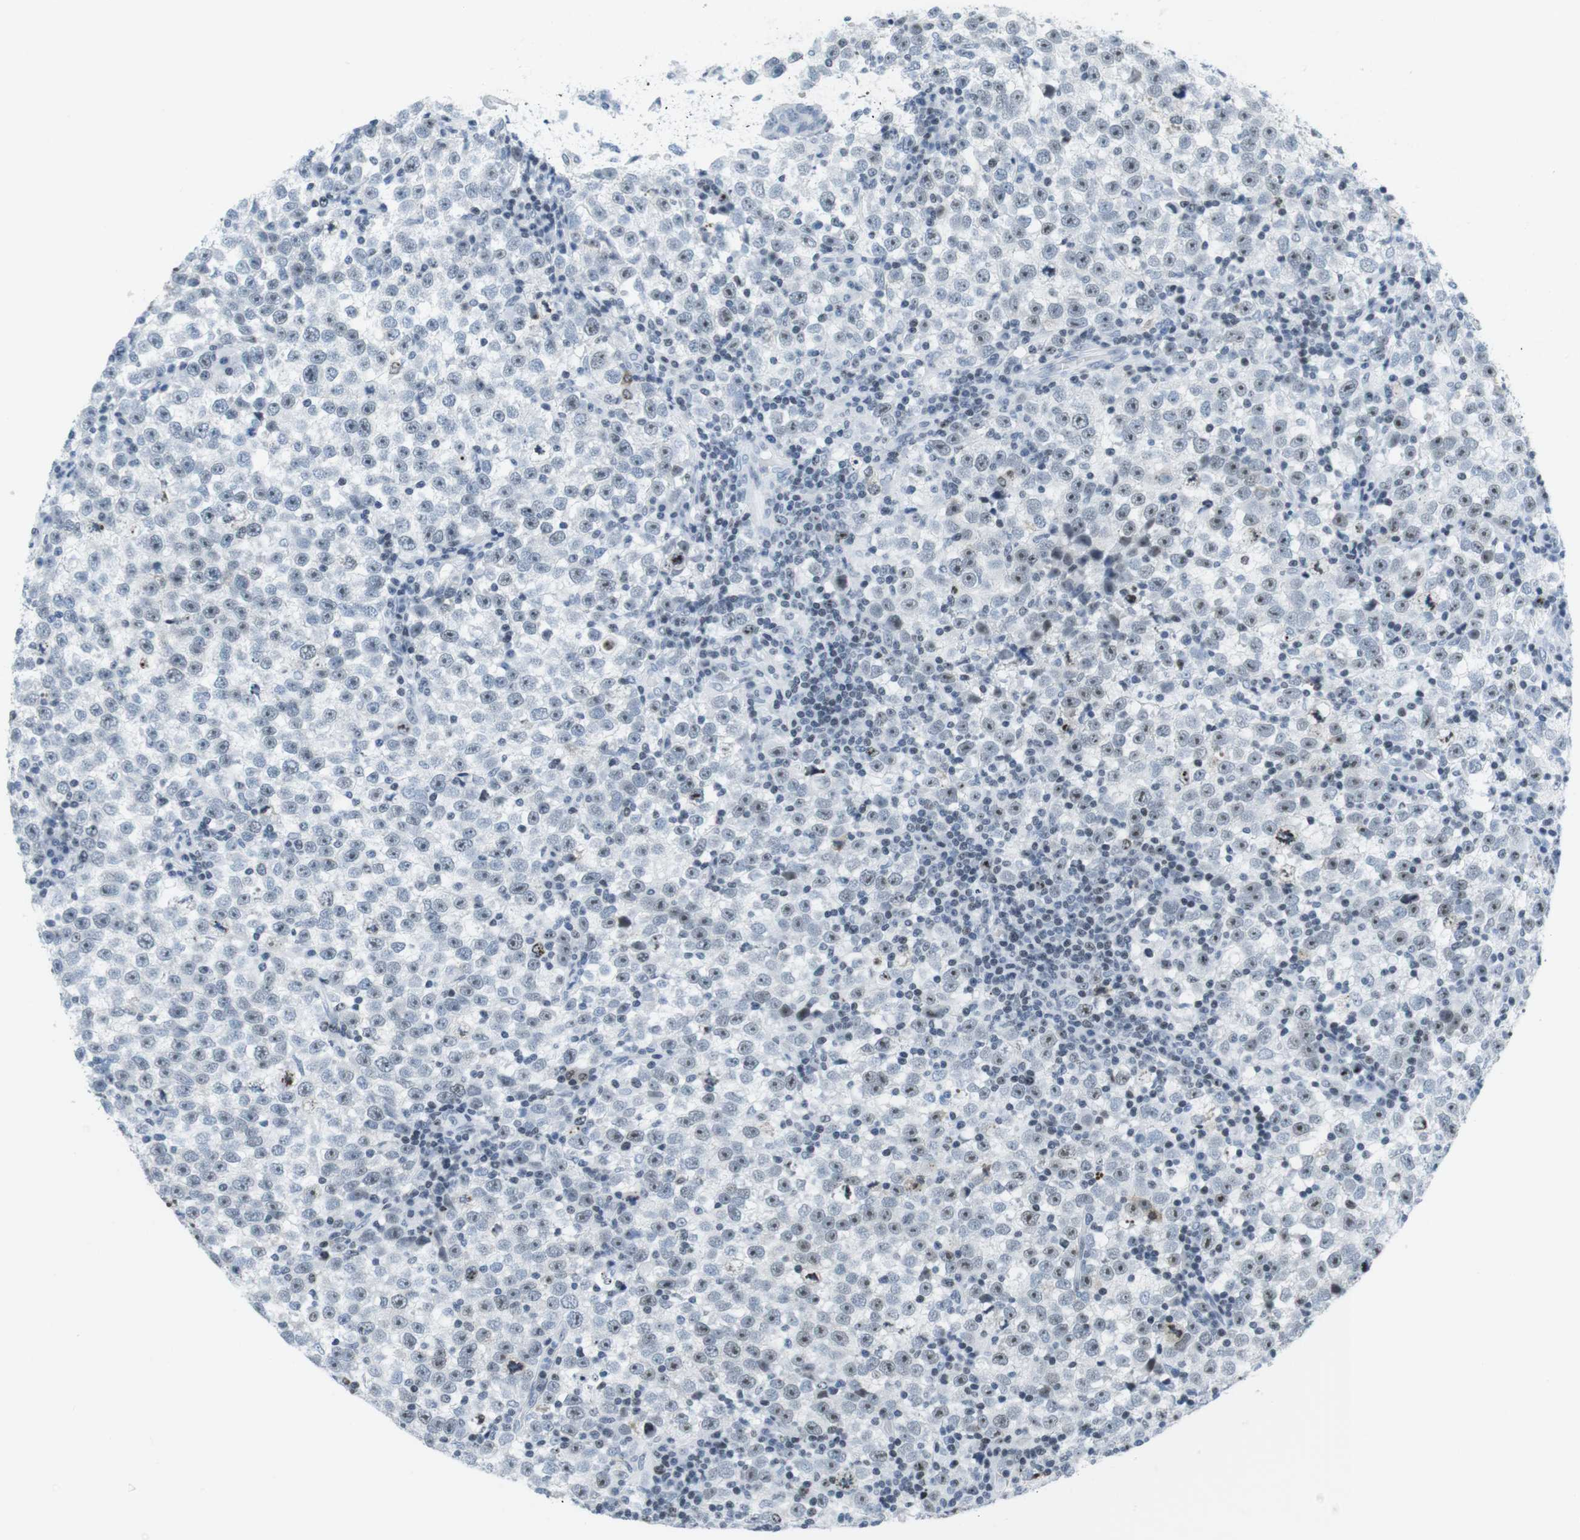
{"staining": {"intensity": "weak", "quantity": "25%-75%", "location": "nuclear"}, "tissue": "testis cancer", "cell_type": "Tumor cells", "image_type": "cancer", "snomed": [{"axis": "morphology", "description": "Seminoma, NOS"}, {"axis": "topography", "description": "Testis"}], "caption": "Testis cancer was stained to show a protein in brown. There is low levels of weak nuclear positivity in approximately 25%-75% of tumor cells.", "gene": "NIFK", "patient": {"sex": "male", "age": 43}}